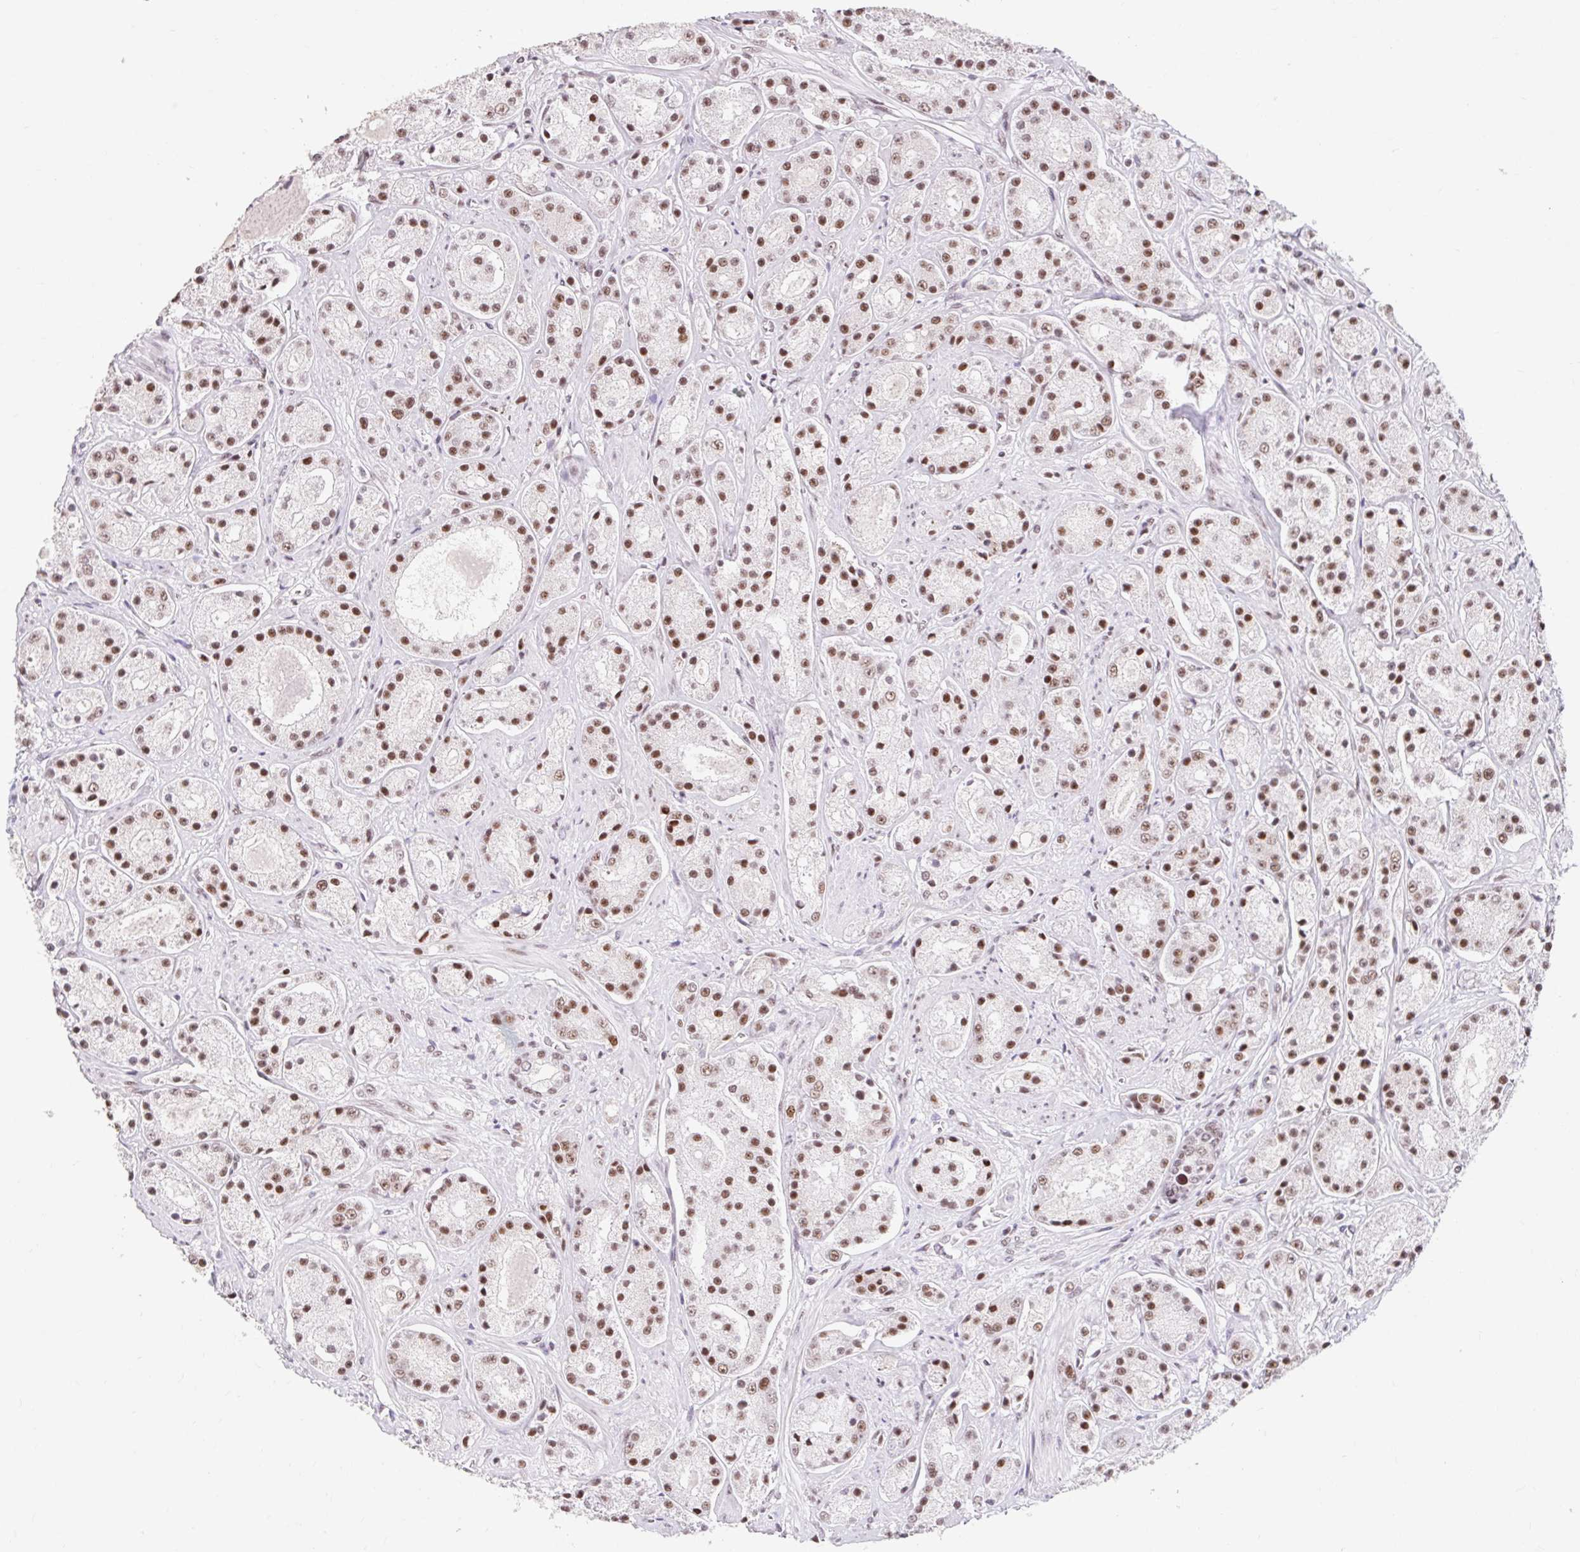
{"staining": {"intensity": "moderate", "quantity": ">75%", "location": "nuclear"}, "tissue": "prostate cancer", "cell_type": "Tumor cells", "image_type": "cancer", "snomed": [{"axis": "morphology", "description": "Adenocarcinoma, High grade"}, {"axis": "topography", "description": "Prostate"}], "caption": "The histopathology image shows a brown stain indicating the presence of a protein in the nuclear of tumor cells in prostate cancer (adenocarcinoma (high-grade)). The staining was performed using DAB to visualize the protein expression in brown, while the nuclei were stained in blue with hematoxylin (Magnification: 20x).", "gene": "SRSF10", "patient": {"sex": "male", "age": 67}}